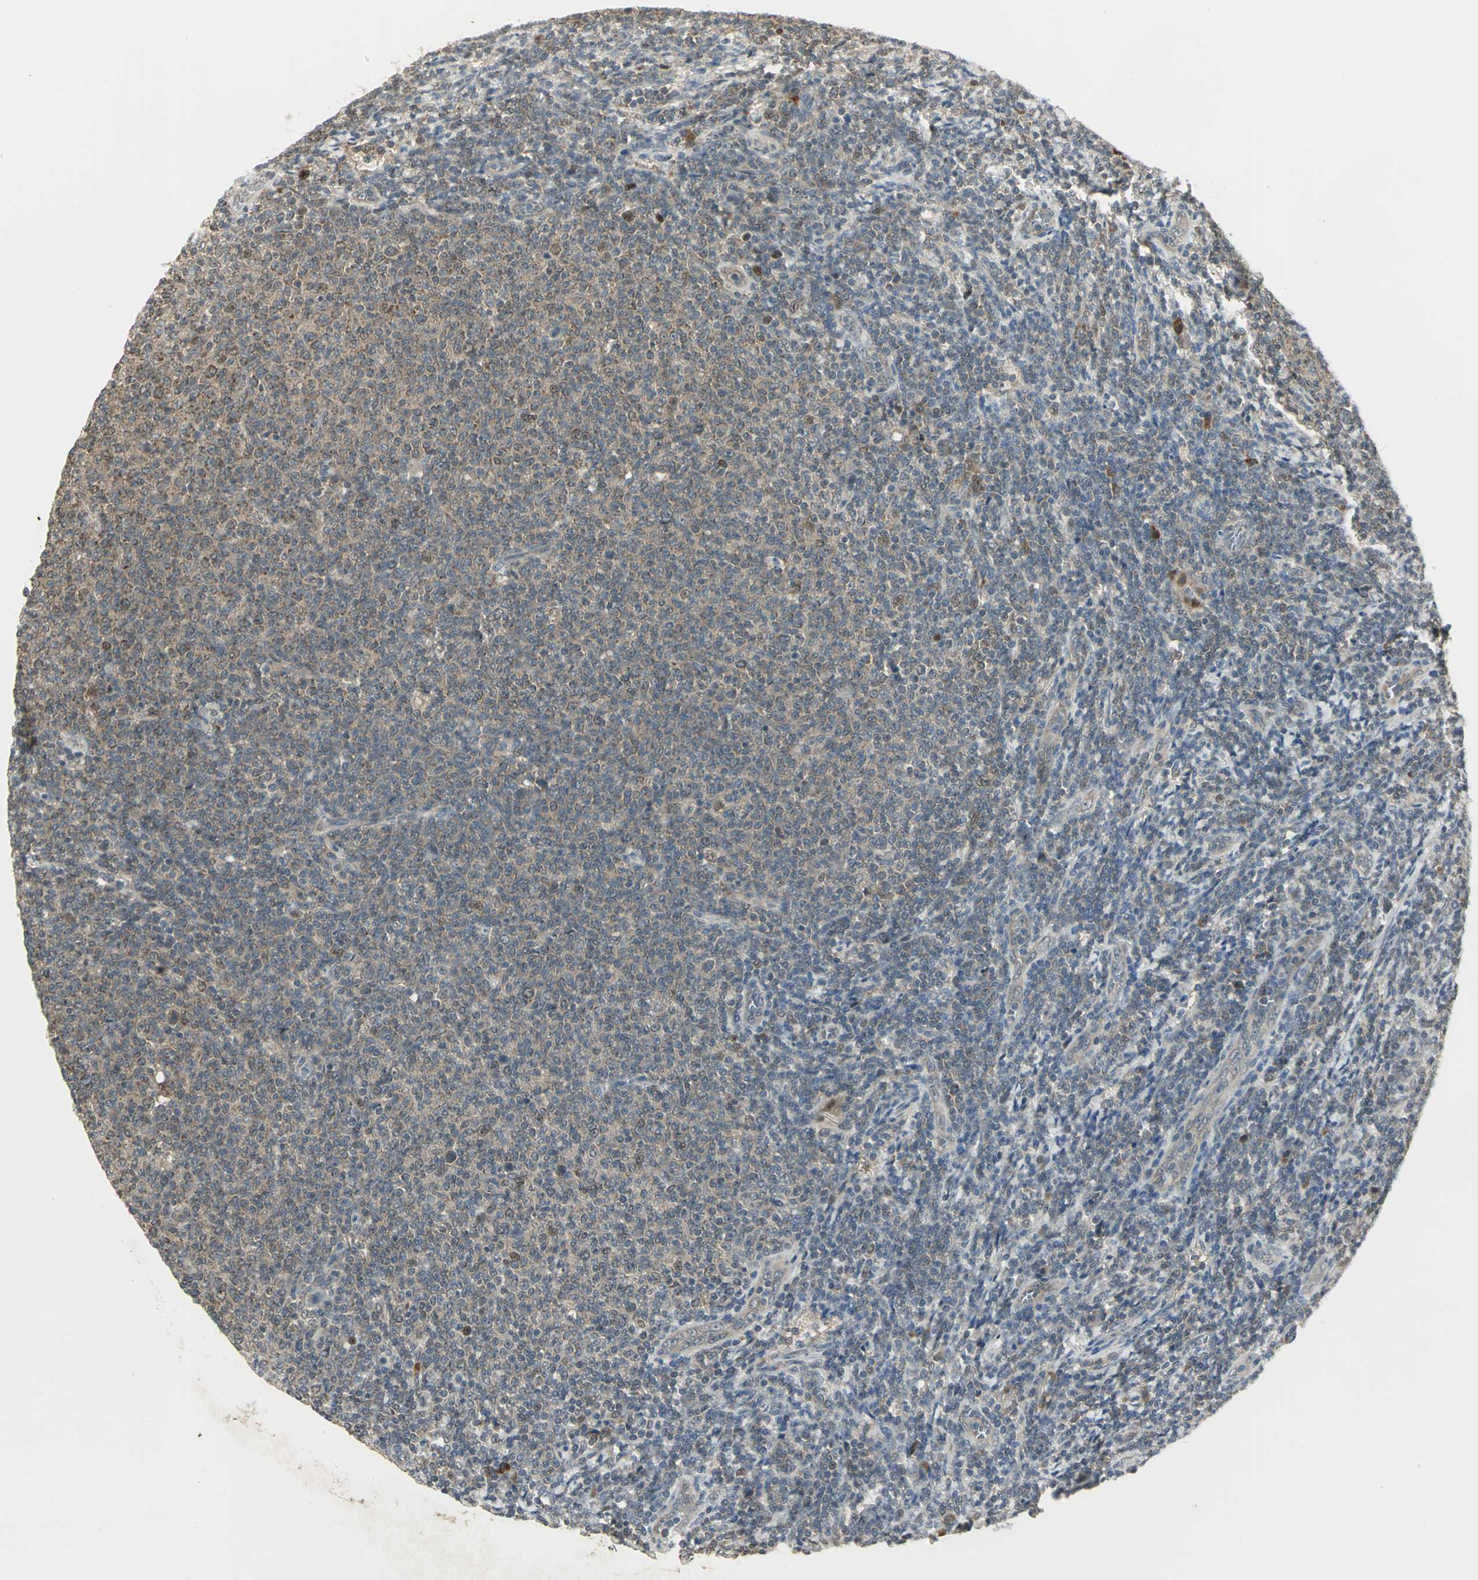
{"staining": {"intensity": "weak", "quantity": "25%-75%", "location": "cytoplasmic/membranous"}, "tissue": "lymphoma", "cell_type": "Tumor cells", "image_type": "cancer", "snomed": [{"axis": "morphology", "description": "Malignant lymphoma, non-Hodgkin's type, Low grade"}, {"axis": "topography", "description": "Lymph node"}], "caption": "Immunohistochemical staining of lymphoma demonstrates weak cytoplasmic/membranous protein staining in about 25%-75% of tumor cells.", "gene": "PSMC4", "patient": {"sex": "male", "age": 66}}